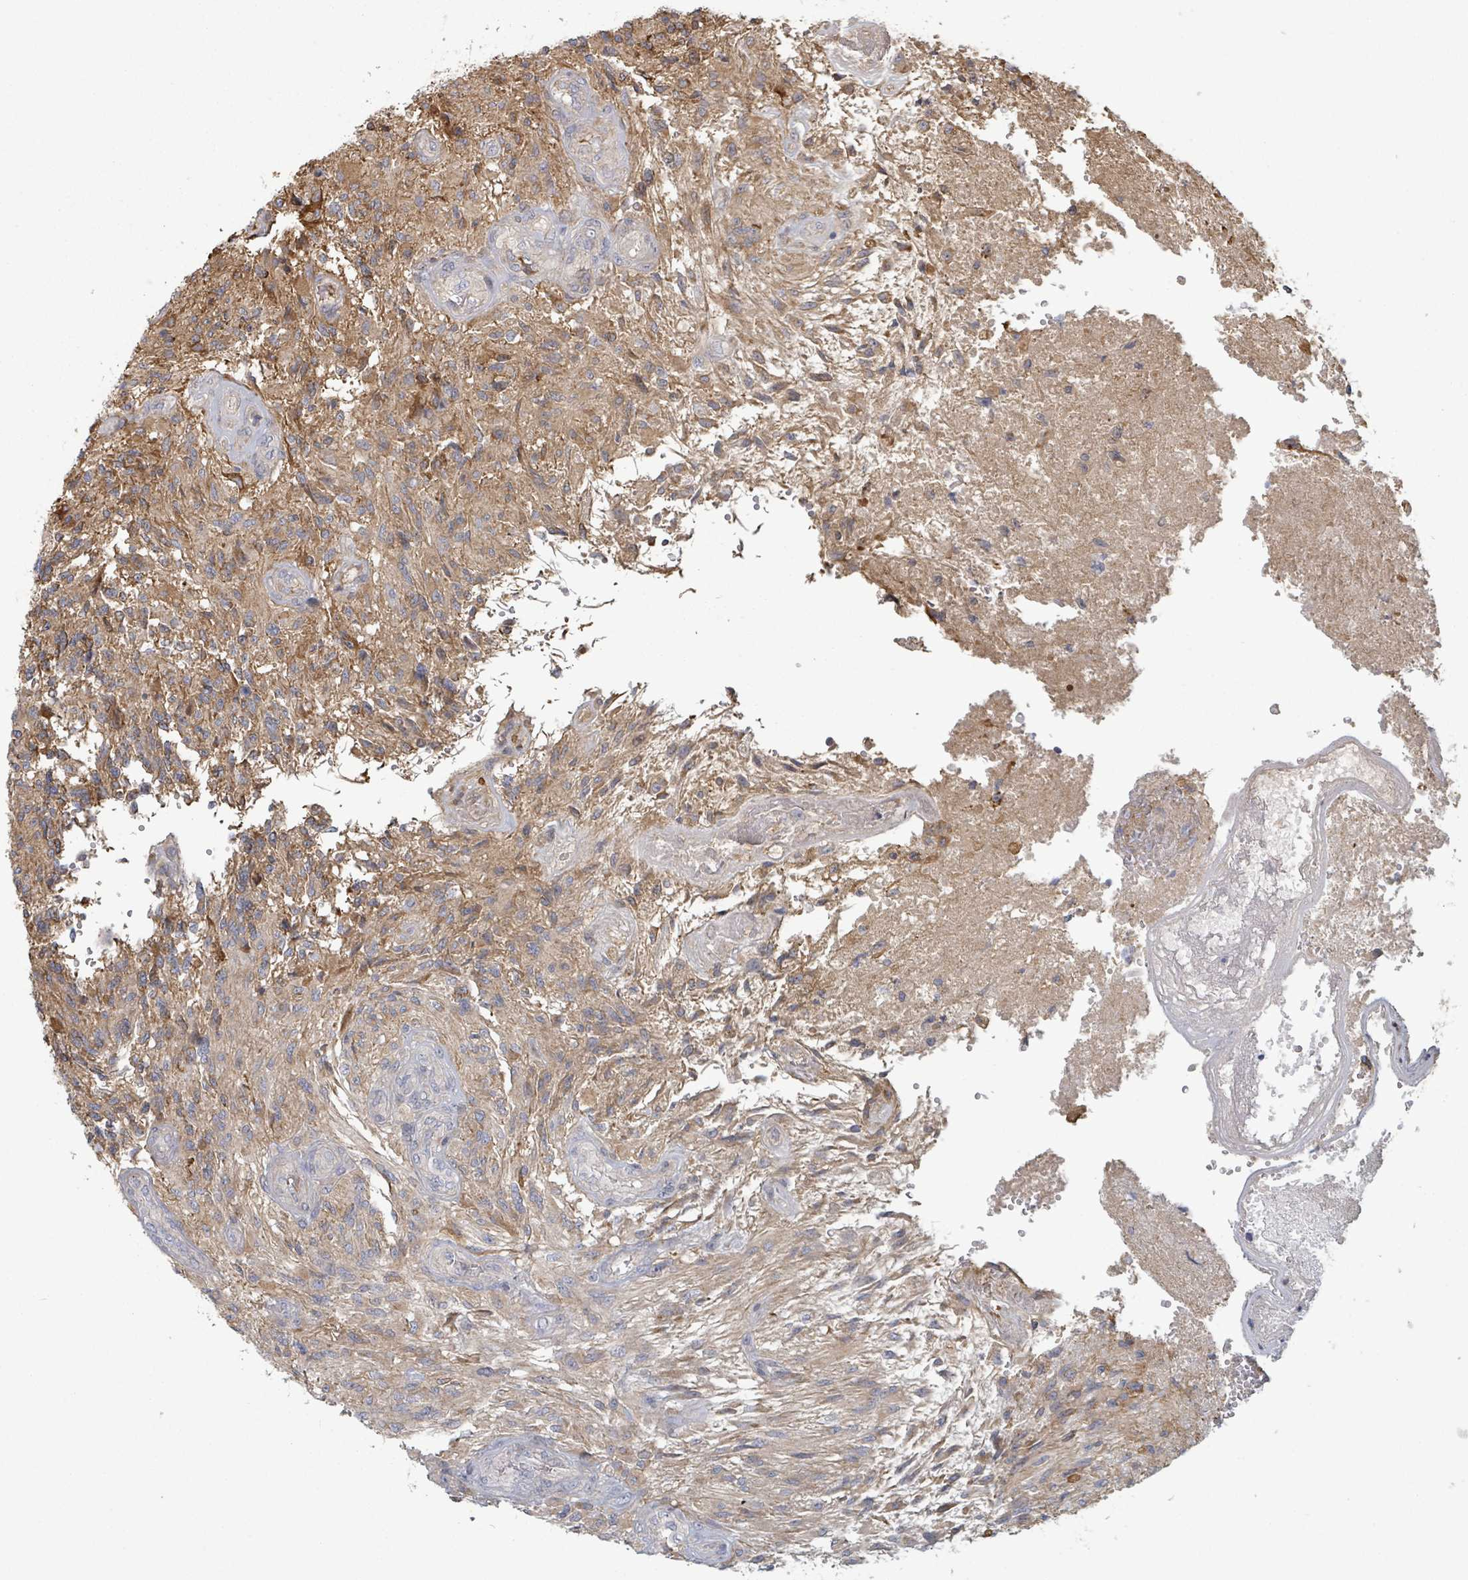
{"staining": {"intensity": "negative", "quantity": "none", "location": "none"}, "tissue": "glioma", "cell_type": "Tumor cells", "image_type": "cancer", "snomed": [{"axis": "morphology", "description": "Glioma, malignant, High grade"}, {"axis": "topography", "description": "Brain"}], "caption": "A high-resolution histopathology image shows immunohistochemistry staining of malignant glioma (high-grade), which displays no significant staining in tumor cells. (Immunohistochemistry (ihc), brightfield microscopy, high magnification).", "gene": "GABBR1", "patient": {"sex": "male", "age": 56}}